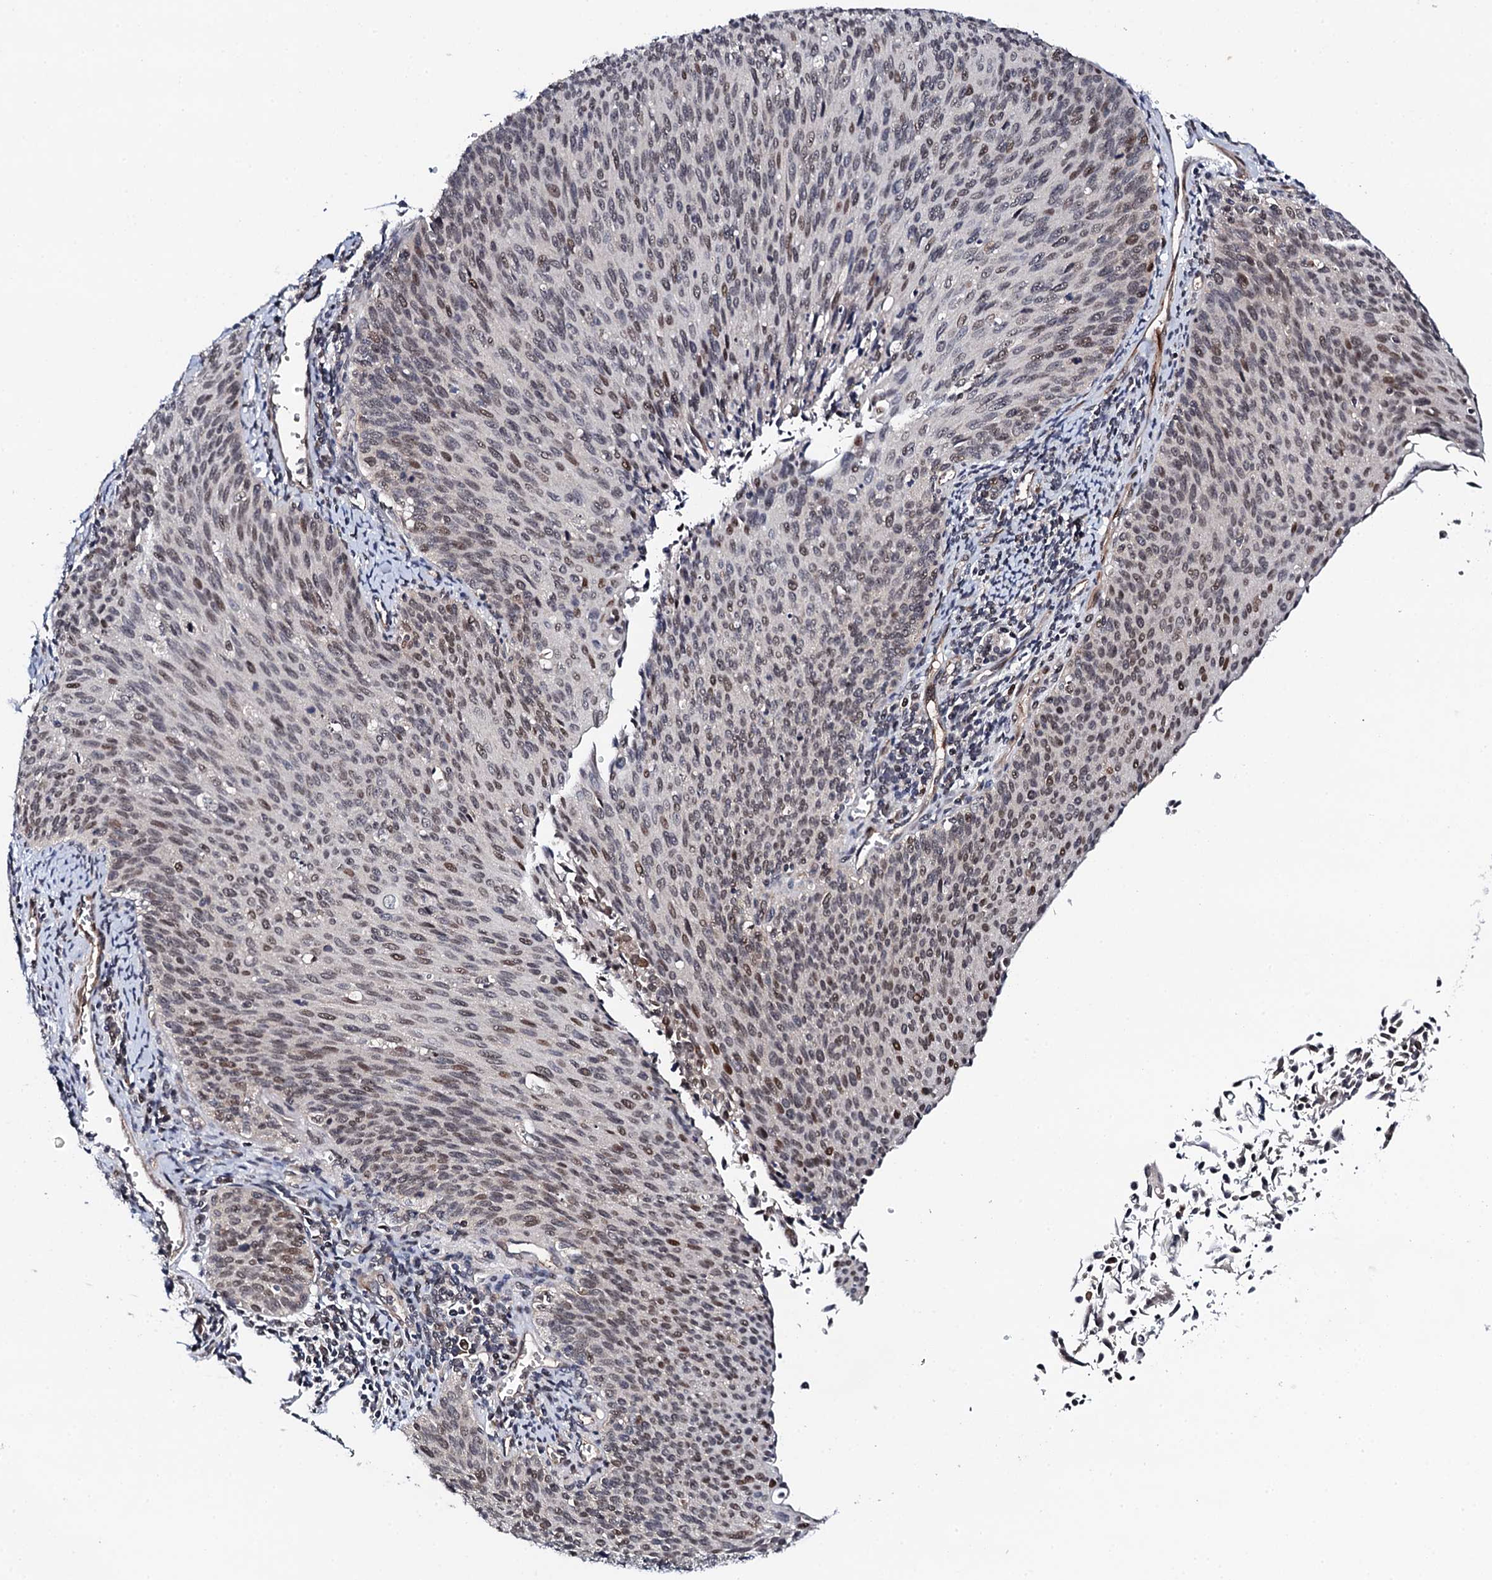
{"staining": {"intensity": "weak", "quantity": ">75%", "location": "nuclear"}, "tissue": "cervical cancer", "cell_type": "Tumor cells", "image_type": "cancer", "snomed": [{"axis": "morphology", "description": "Squamous cell carcinoma, NOS"}, {"axis": "topography", "description": "Cervix"}], "caption": "DAB (3,3'-diaminobenzidine) immunohistochemical staining of cervical cancer shows weak nuclear protein positivity in about >75% of tumor cells.", "gene": "FAM111A", "patient": {"sex": "female", "age": 55}}